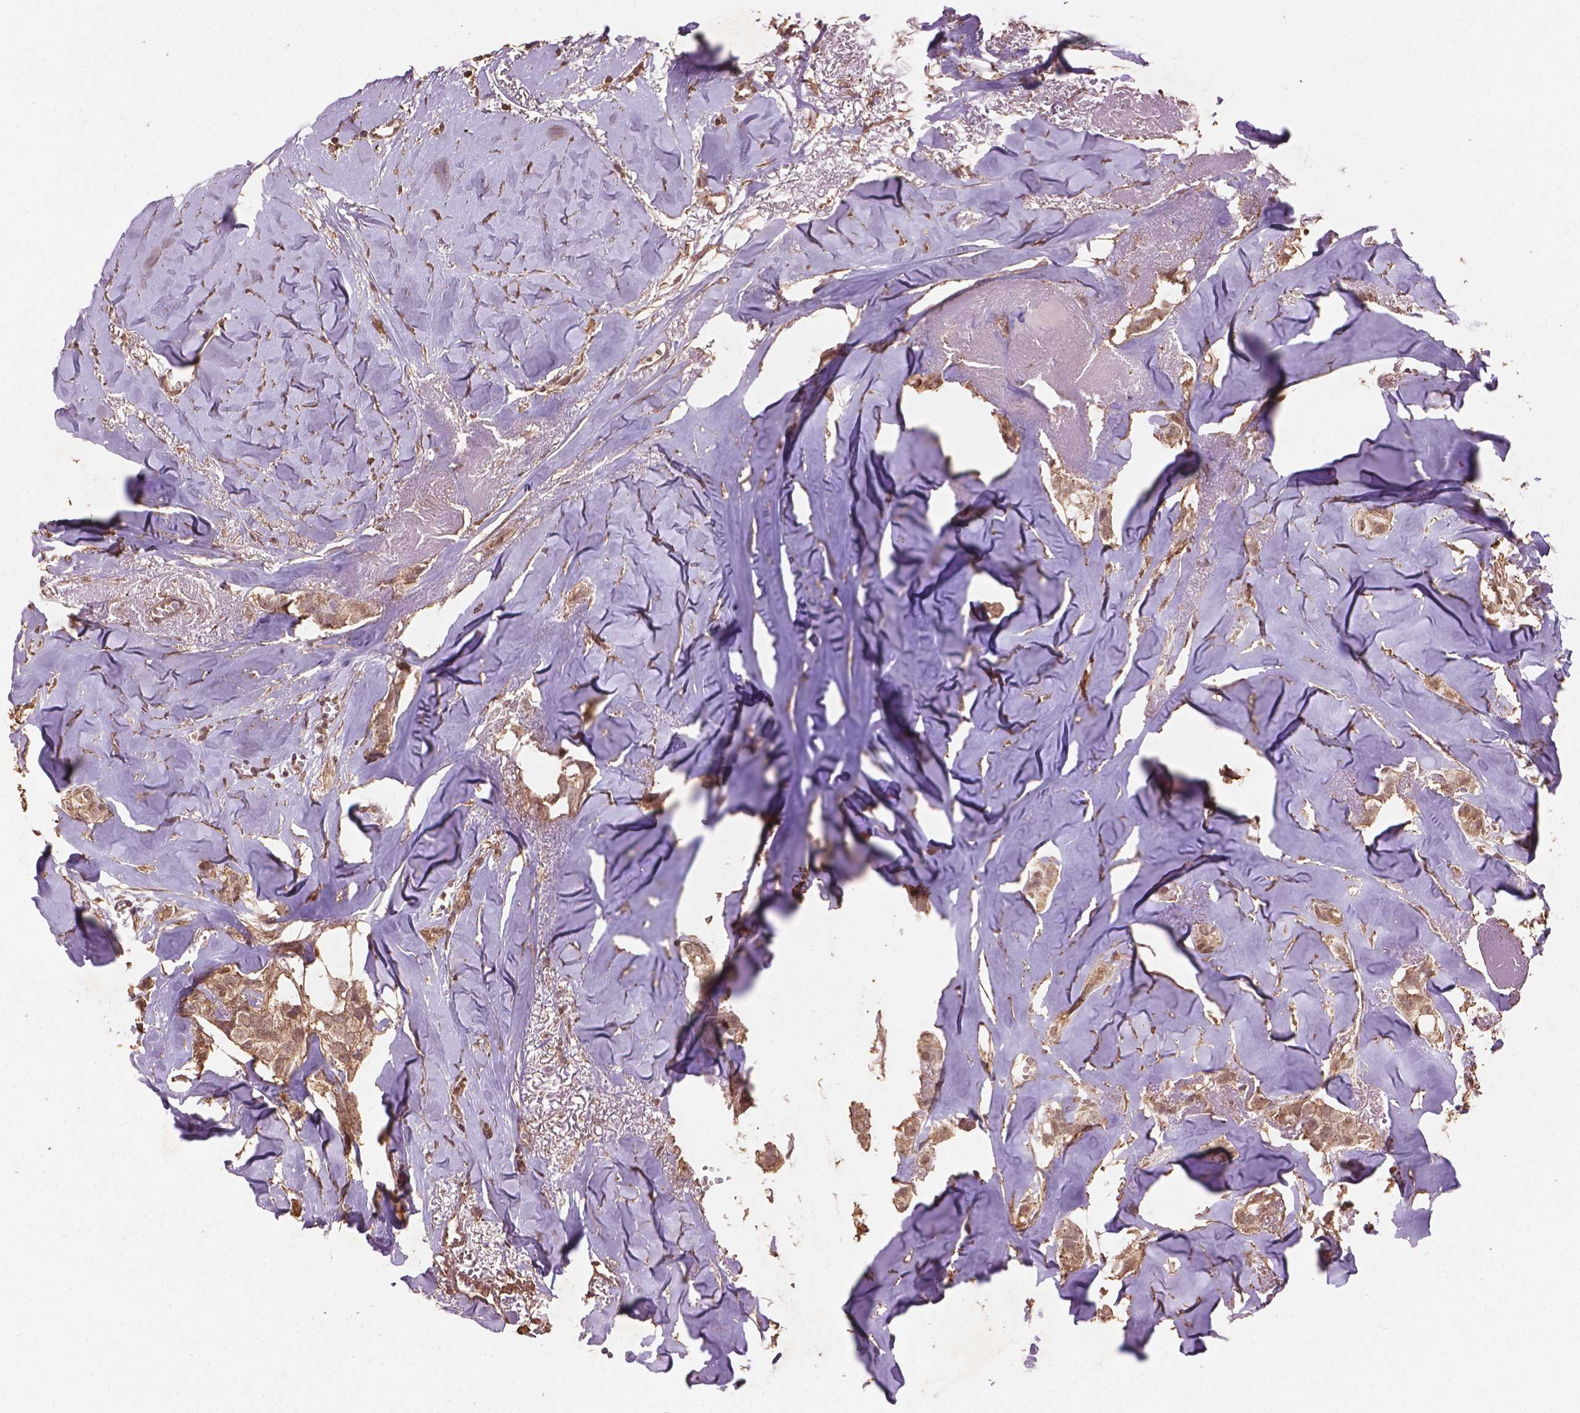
{"staining": {"intensity": "weak", "quantity": ">75%", "location": "cytoplasmic/membranous,nuclear"}, "tissue": "breast cancer", "cell_type": "Tumor cells", "image_type": "cancer", "snomed": [{"axis": "morphology", "description": "Duct carcinoma"}, {"axis": "topography", "description": "Breast"}], "caption": "The histopathology image shows staining of intraductal carcinoma (breast), revealing weak cytoplasmic/membranous and nuclear protein positivity (brown color) within tumor cells.", "gene": "BABAM1", "patient": {"sex": "female", "age": 85}}